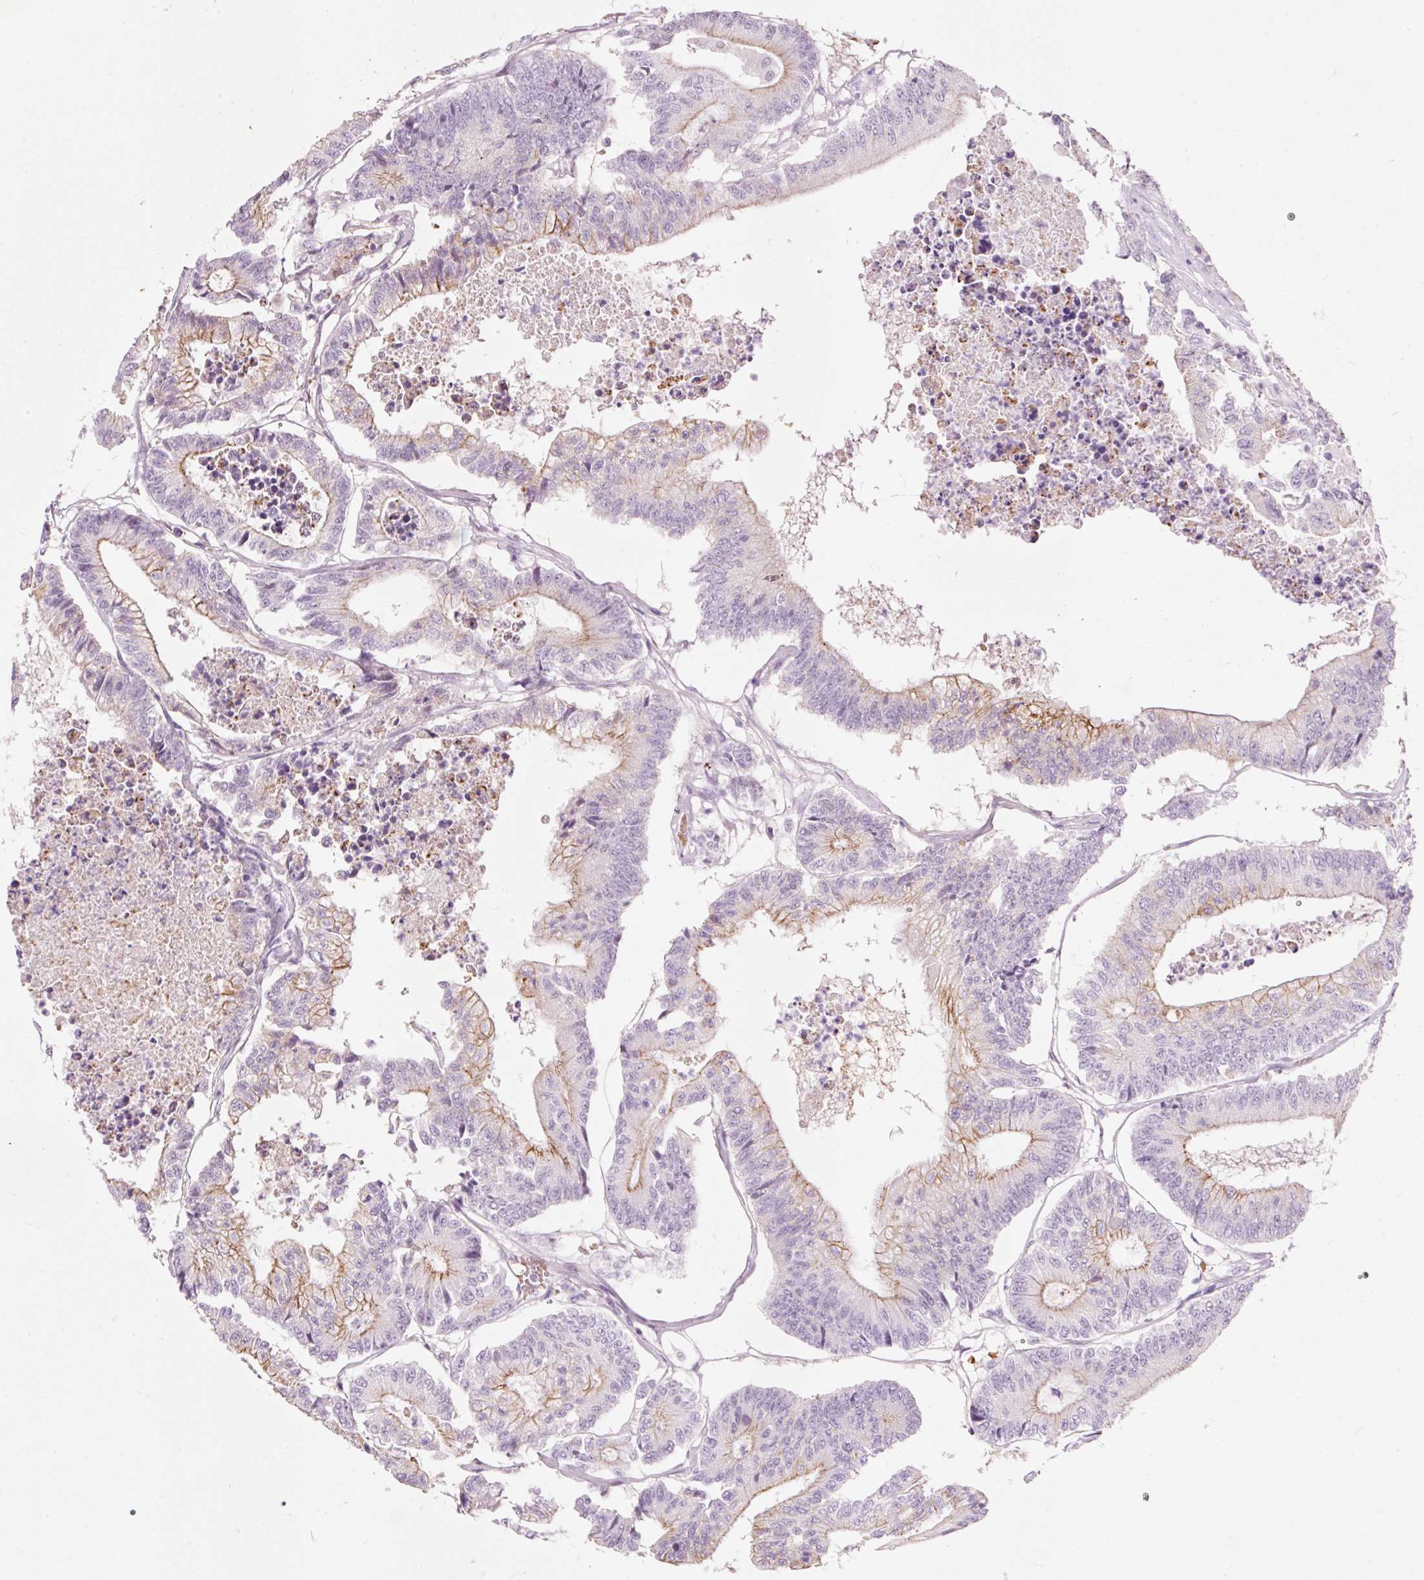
{"staining": {"intensity": "weak", "quantity": "25%-75%", "location": "cytoplasmic/membranous"}, "tissue": "colorectal cancer", "cell_type": "Tumor cells", "image_type": "cancer", "snomed": [{"axis": "morphology", "description": "Adenocarcinoma, NOS"}, {"axis": "topography", "description": "Colon"}], "caption": "An immunohistochemistry micrograph of neoplastic tissue is shown. Protein staining in brown highlights weak cytoplasmic/membranous positivity in colorectal adenocarcinoma within tumor cells. (DAB = brown stain, brightfield microscopy at high magnification).", "gene": "DHRS11", "patient": {"sex": "female", "age": 84}}